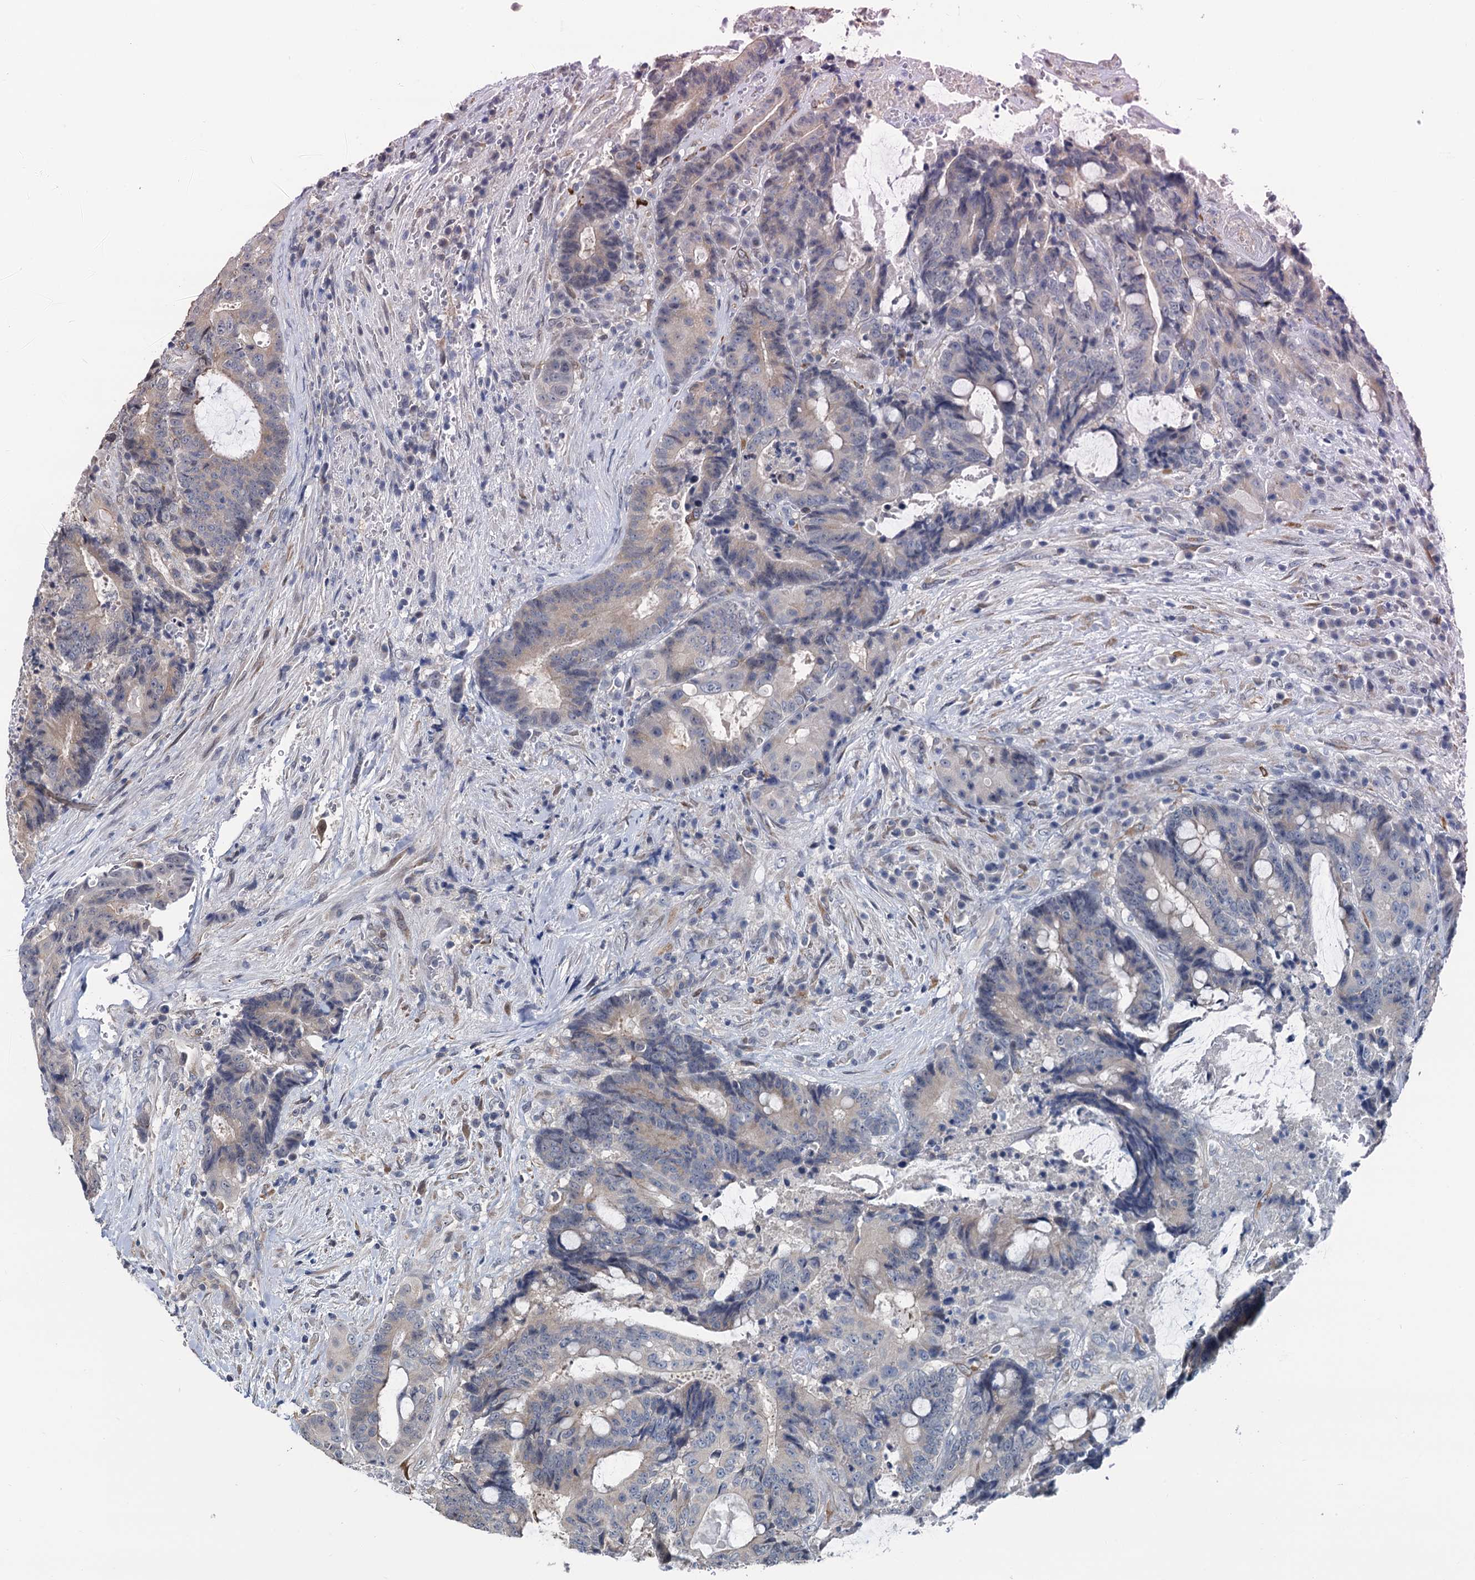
{"staining": {"intensity": "weak", "quantity": "<25%", "location": "cytoplasmic/membranous"}, "tissue": "colorectal cancer", "cell_type": "Tumor cells", "image_type": "cancer", "snomed": [{"axis": "morphology", "description": "Adenocarcinoma, NOS"}, {"axis": "topography", "description": "Rectum"}], "caption": "Human adenocarcinoma (colorectal) stained for a protein using IHC displays no staining in tumor cells.", "gene": "MIOX", "patient": {"sex": "male", "age": 69}}